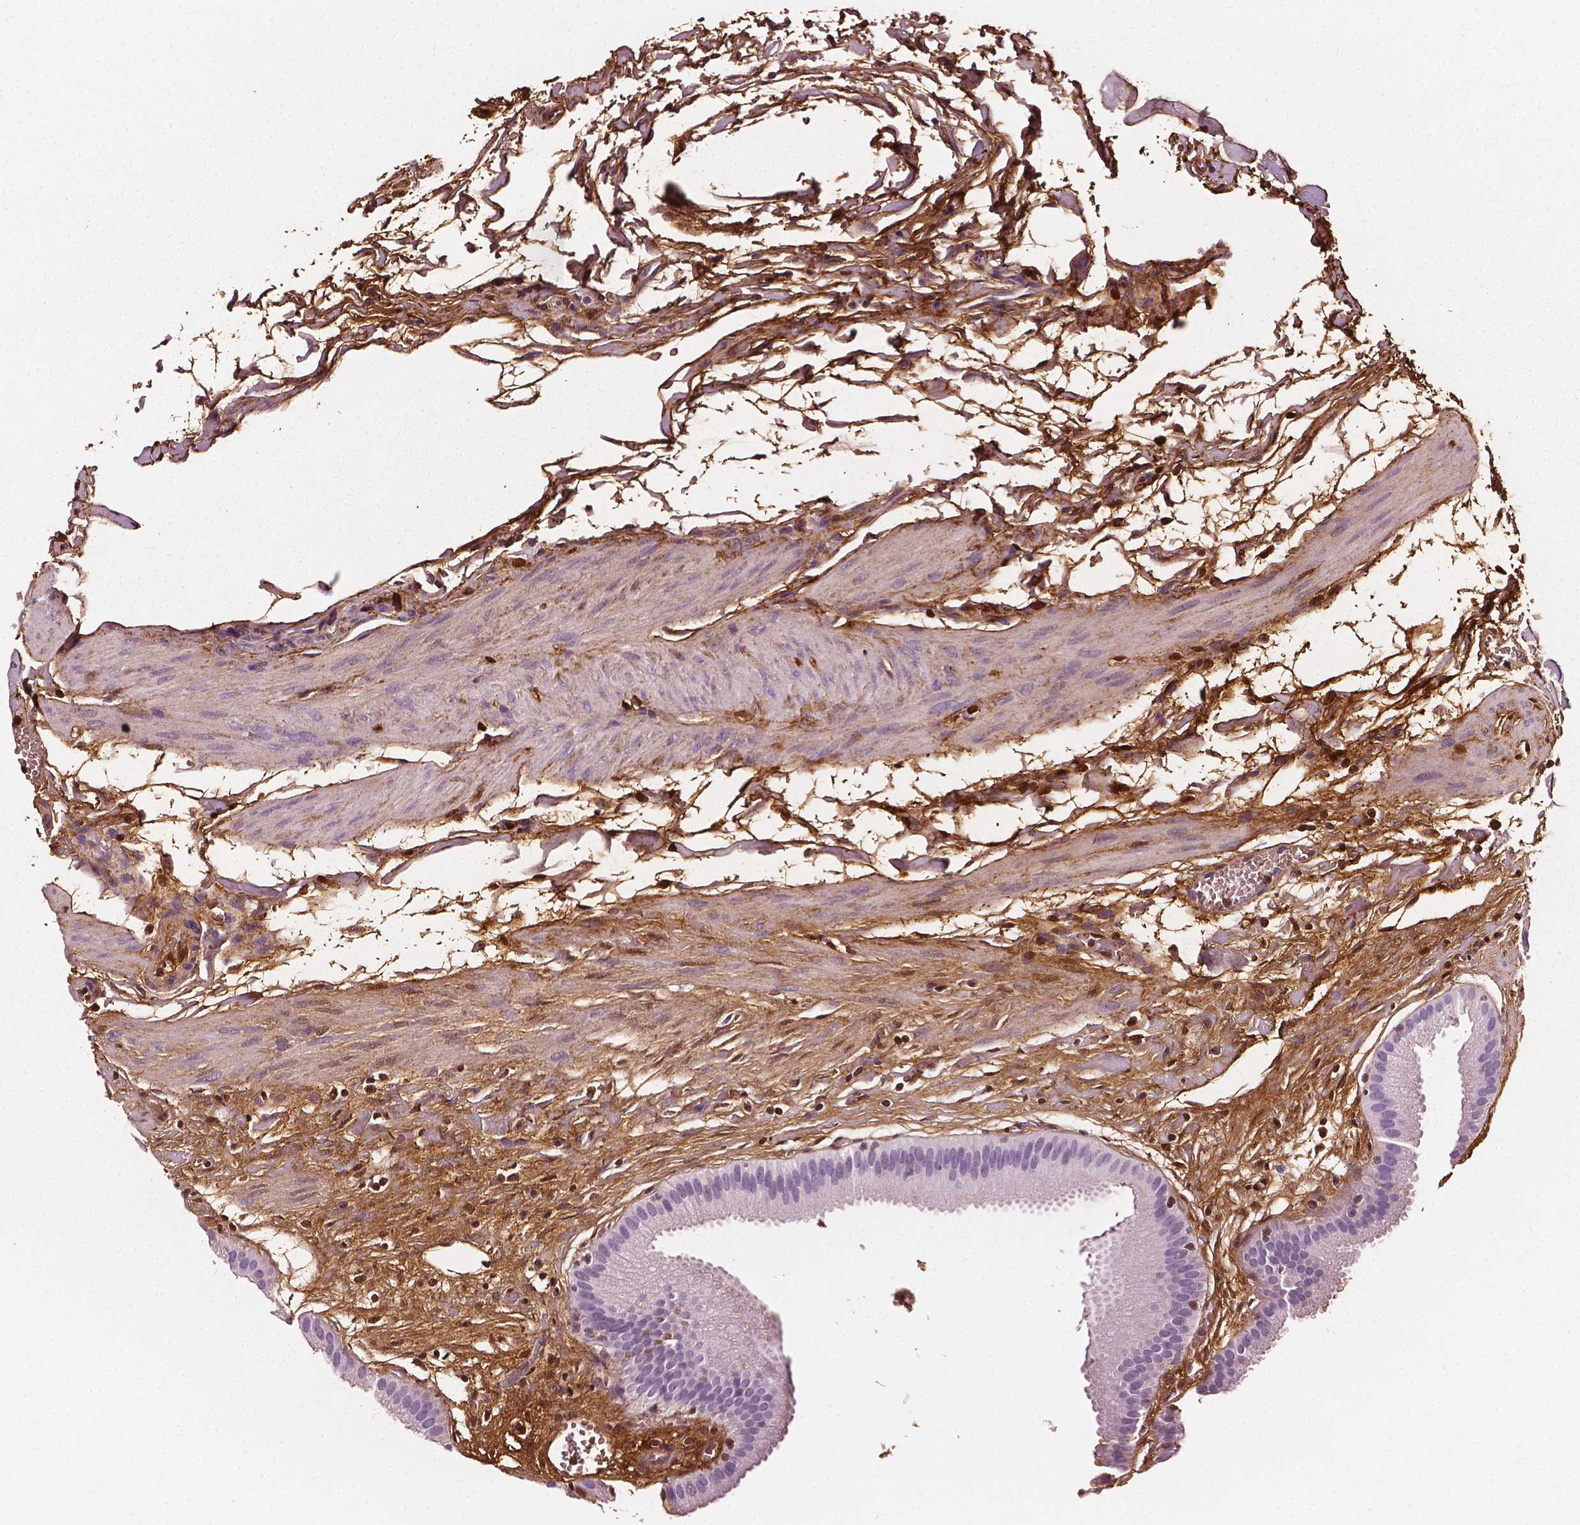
{"staining": {"intensity": "weak", "quantity": "<25%", "location": "cytoplasmic/membranous"}, "tissue": "gallbladder", "cell_type": "Glandular cells", "image_type": "normal", "snomed": [{"axis": "morphology", "description": "Normal tissue, NOS"}, {"axis": "topography", "description": "Gallbladder"}], "caption": "An immunohistochemistry photomicrograph of normal gallbladder is shown. There is no staining in glandular cells of gallbladder.", "gene": "FBLN1", "patient": {"sex": "female", "age": 63}}